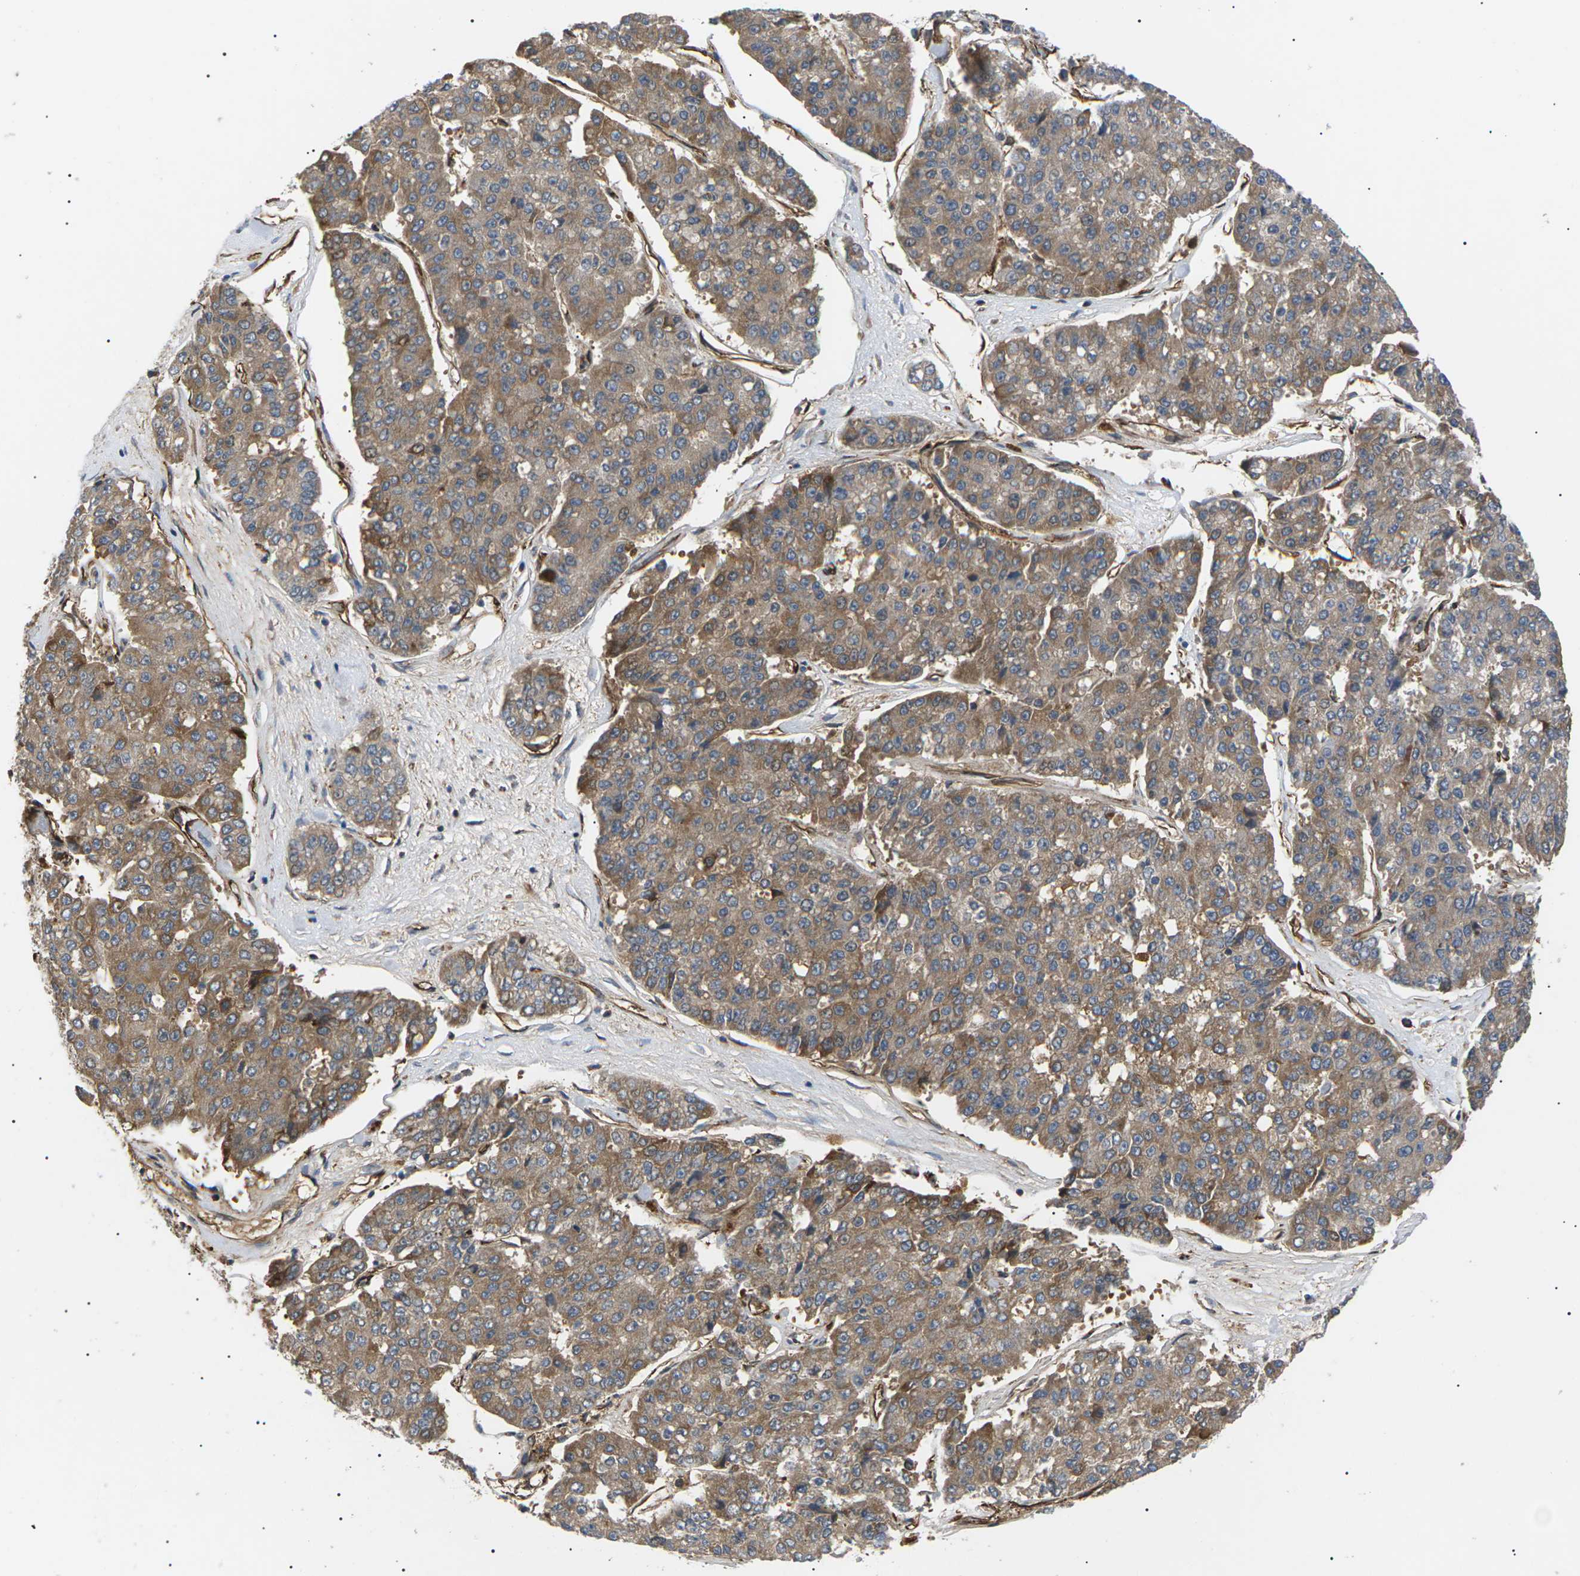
{"staining": {"intensity": "moderate", "quantity": ">75%", "location": "cytoplasmic/membranous"}, "tissue": "pancreatic cancer", "cell_type": "Tumor cells", "image_type": "cancer", "snomed": [{"axis": "morphology", "description": "Adenocarcinoma, NOS"}, {"axis": "topography", "description": "Pancreas"}], "caption": "Tumor cells reveal medium levels of moderate cytoplasmic/membranous expression in about >75% of cells in adenocarcinoma (pancreatic).", "gene": "TMTC4", "patient": {"sex": "male", "age": 50}}